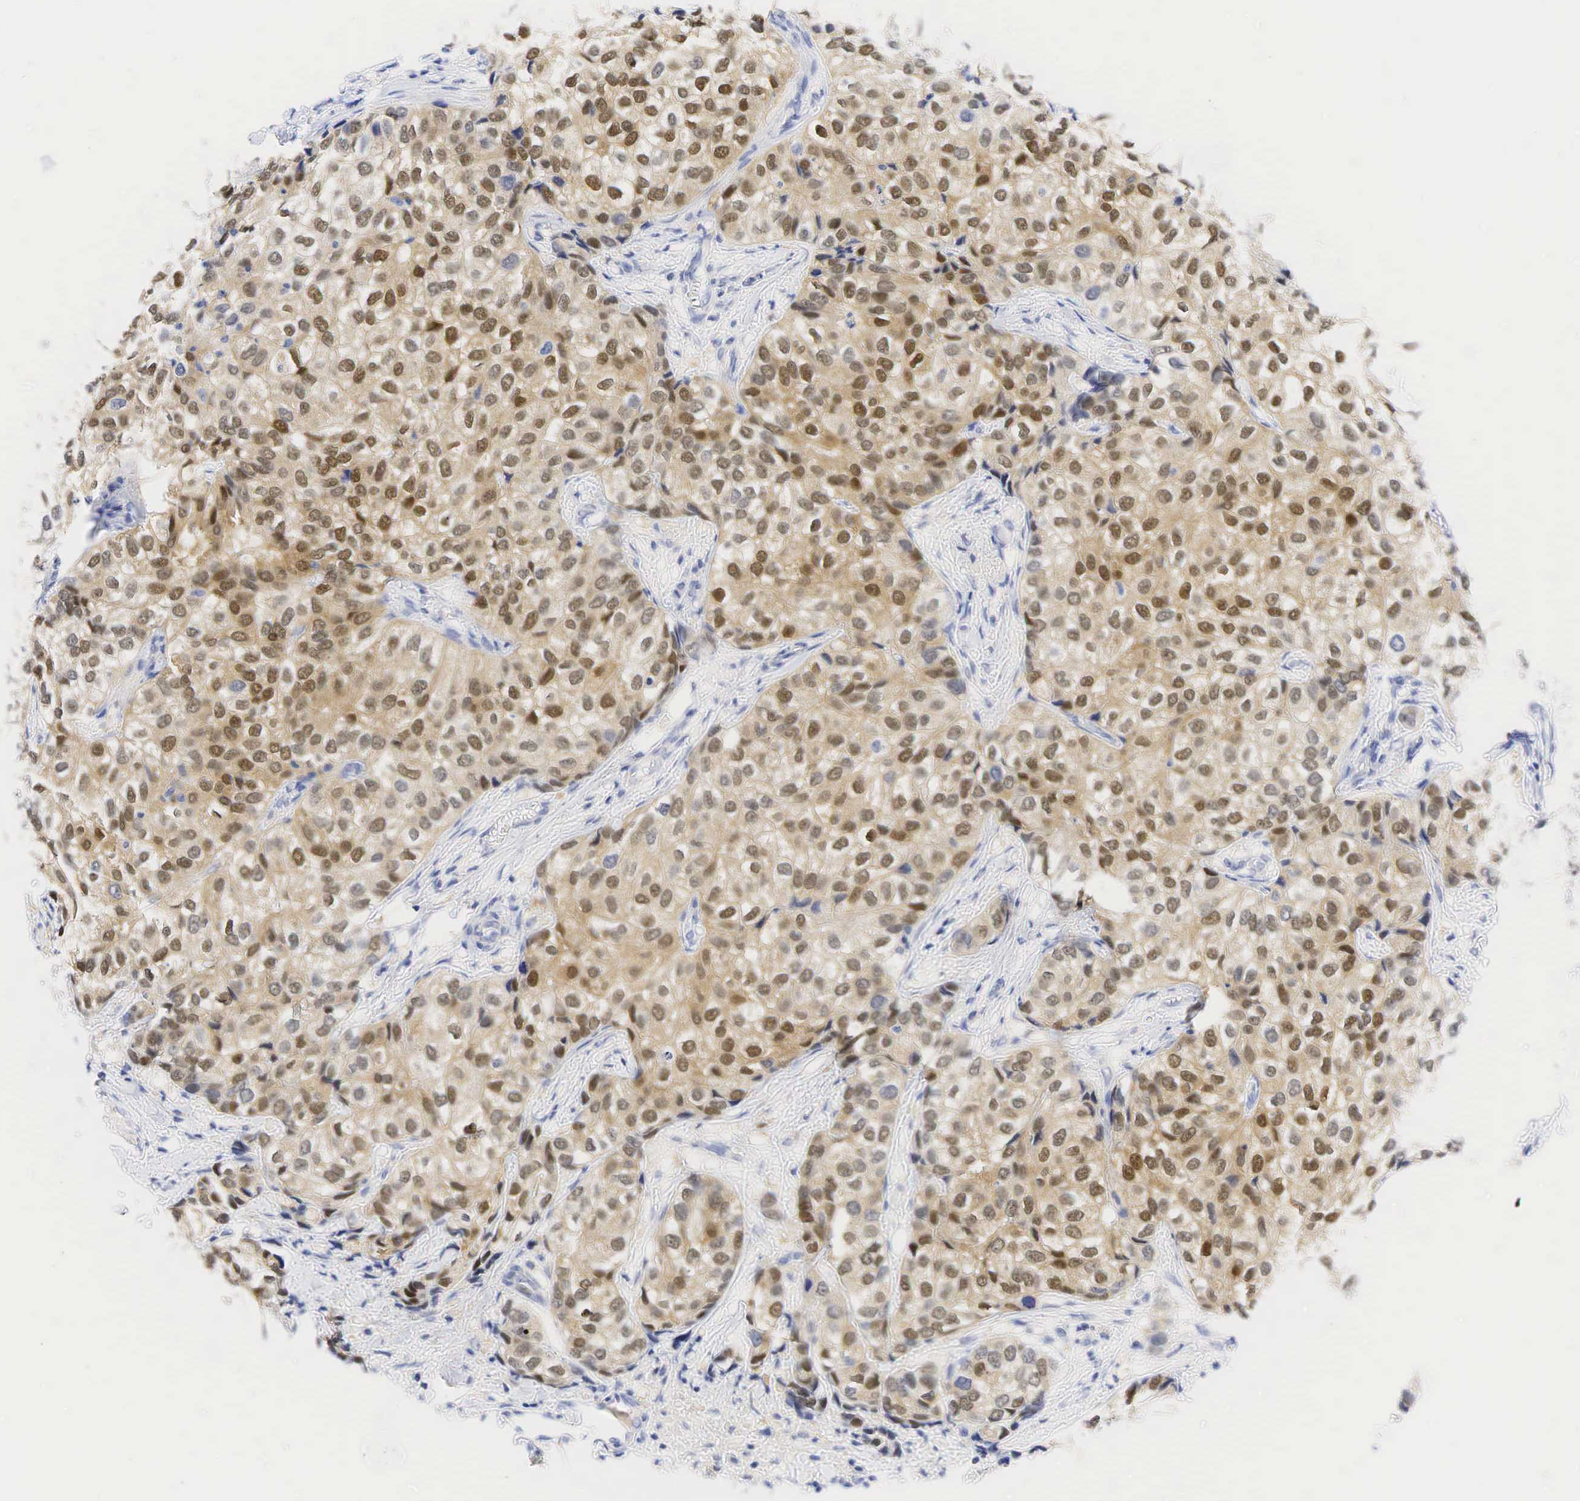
{"staining": {"intensity": "moderate", "quantity": ">75%", "location": "cytoplasmic/membranous,nuclear"}, "tissue": "breast cancer", "cell_type": "Tumor cells", "image_type": "cancer", "snomed": [{"axis": "morphology", "description": "Duct carcinoma"}, {"axis": "topography", "description": "Breast"}], "caption": "Protein positivity by immunohistochemistry reveals moderate cytoplasmic/membranous and nuclear staining in approximately >75% of tumor cells in infiltrating ductal carcinoma (breast).", "gene": "AR", "patient": {"sex": "female", "age": 68}}